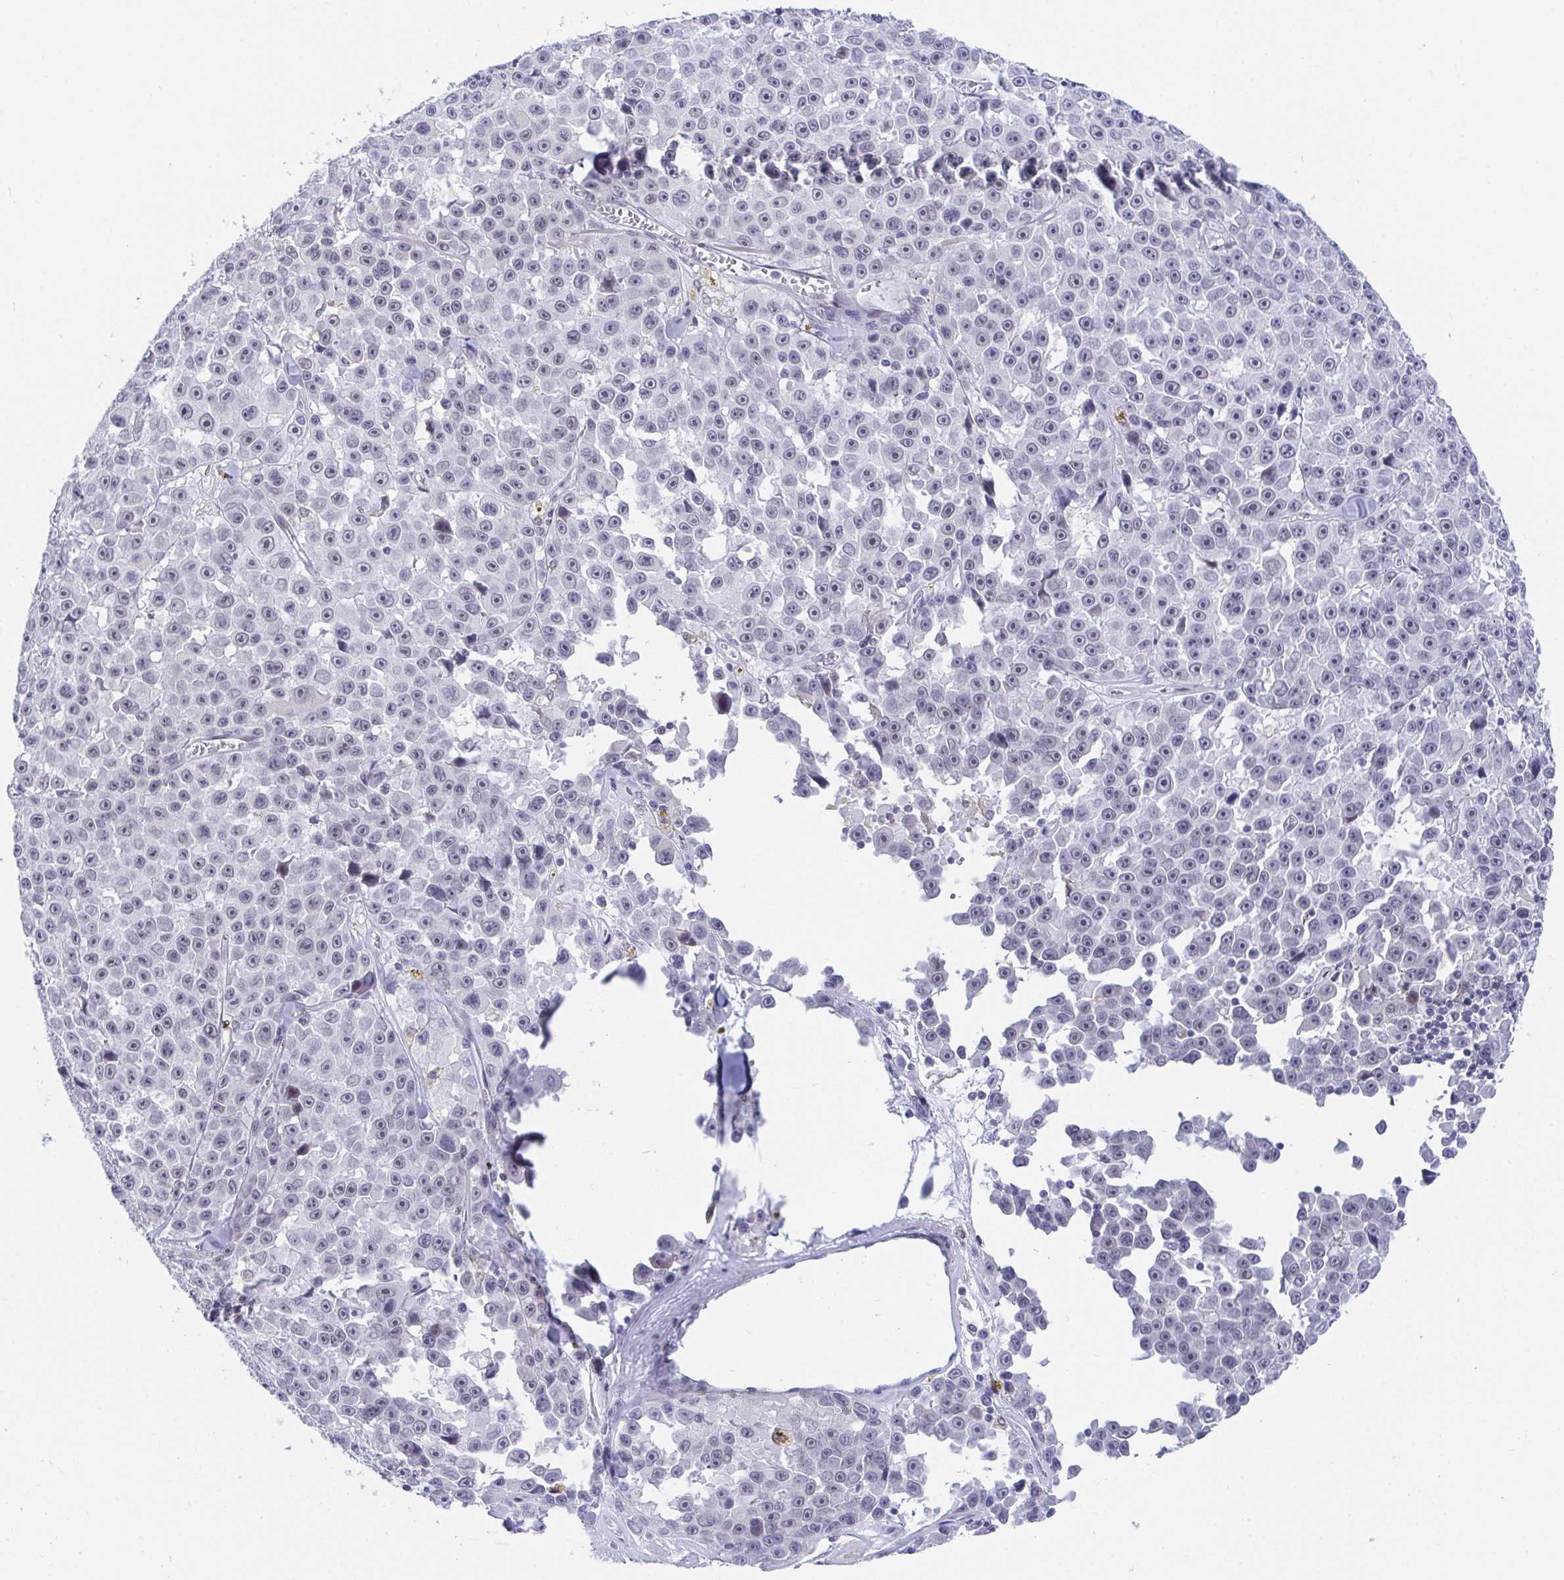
{"staining": {"intensity": "negative", "quantity": "none", "location": "none"}, "tissue": "melanoma", "cell_type": "Tumor cells", "image_type": "cancer", "snomed": [{"axis": "morphology", "description": "Malignant melanoma, NOS"}, {"axis": "topography", "description": "Skin"}], "caption": "Tumor cells are negative for protein expression in human malignant melanoma.", "gene": "DAOA", "patient": {"sex": "female", "age": 66}}